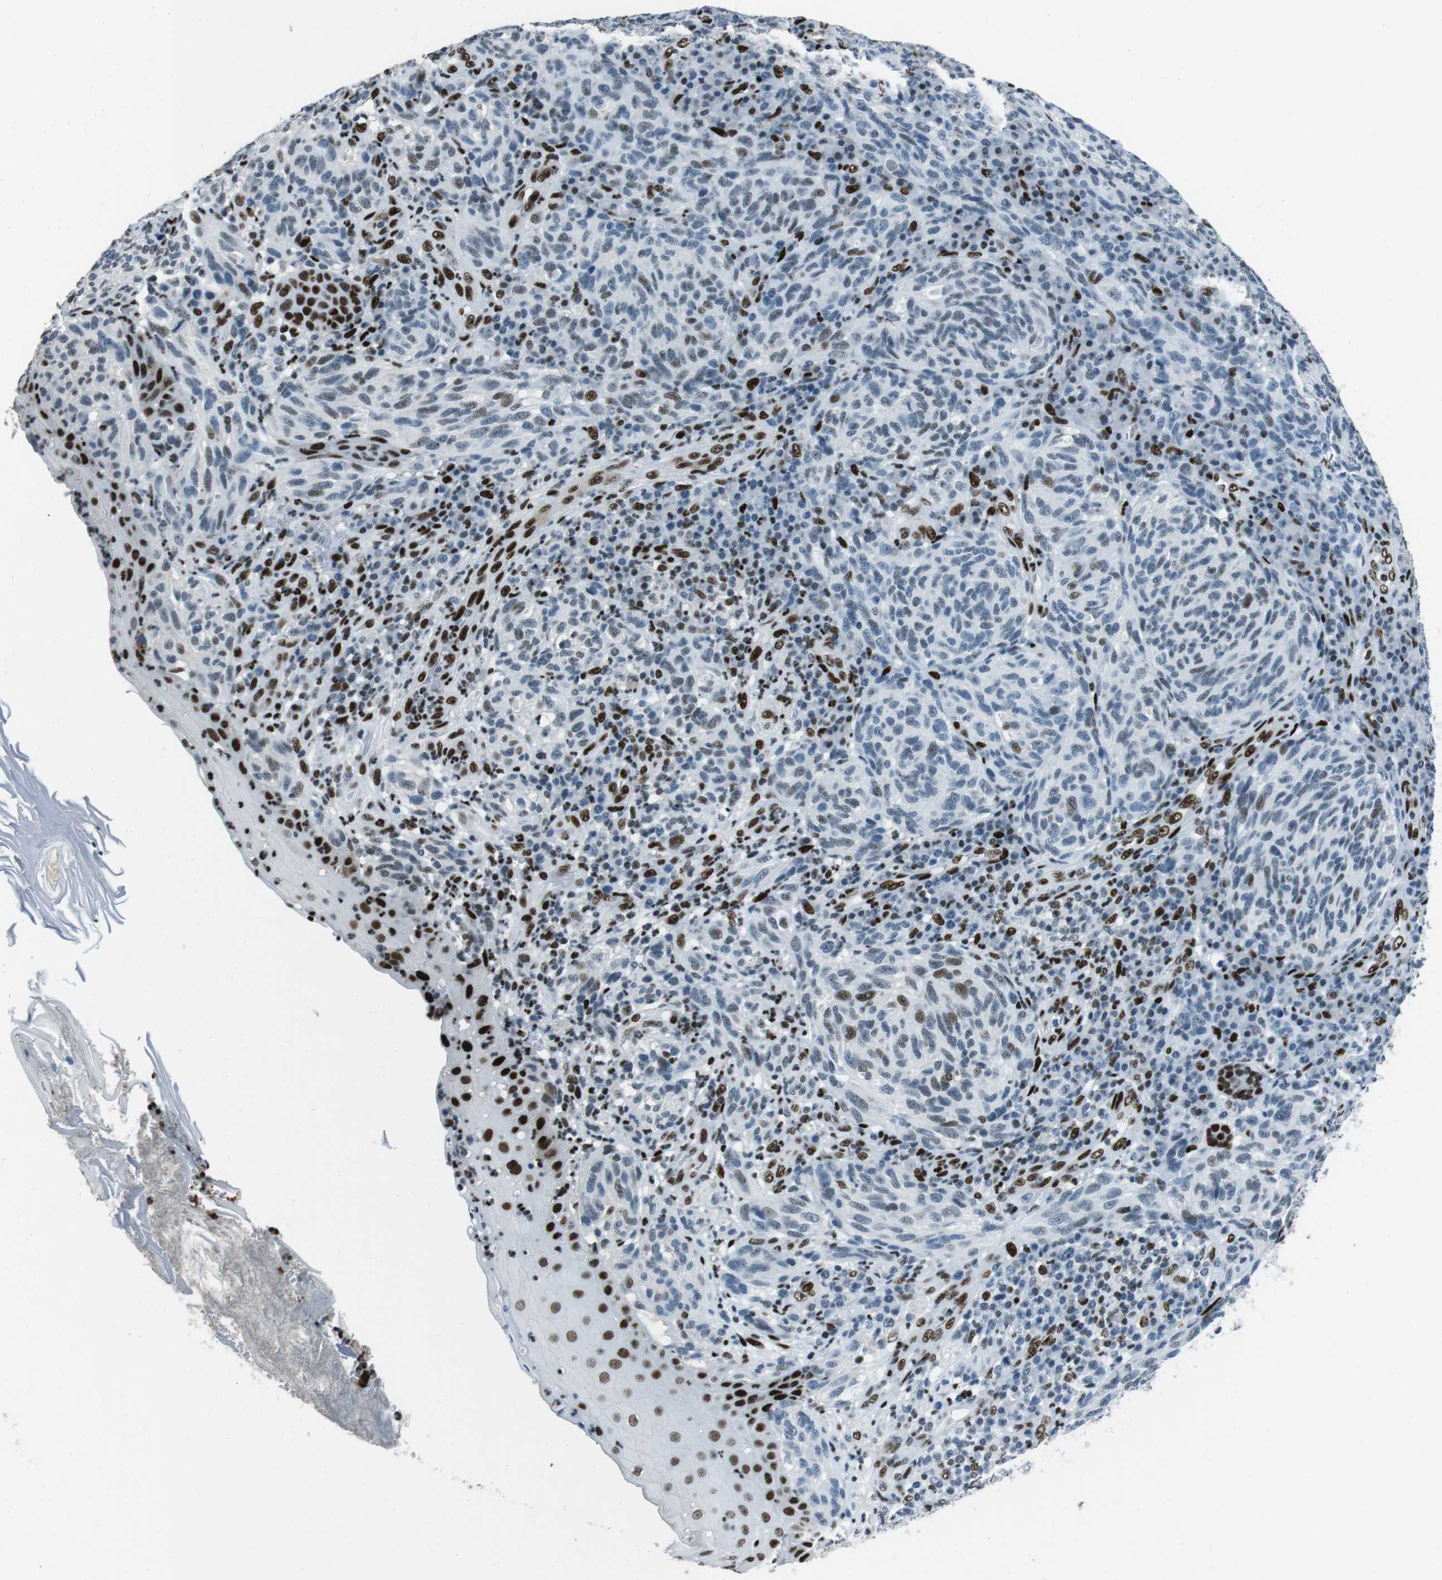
{"staining": {"intensity": "moderate", "quantity": "<25%", "location": "nuclear"}, "tissue": "melanoma", "cell_type": "Tumor cells", "image_type": "cancer", "snomed": [{"axis": "morphology", "description": "Malignant melanoma, NOS"}, {"axis": "topography", "description": "Skin"}], "caption": "Human malignant melanoma stained for a protein (brown) reveals moderate nuclear positive expression in approximately <25% of tumor cells.", "gene": "PML", "patient": {"sex": "female", "age": 73}}